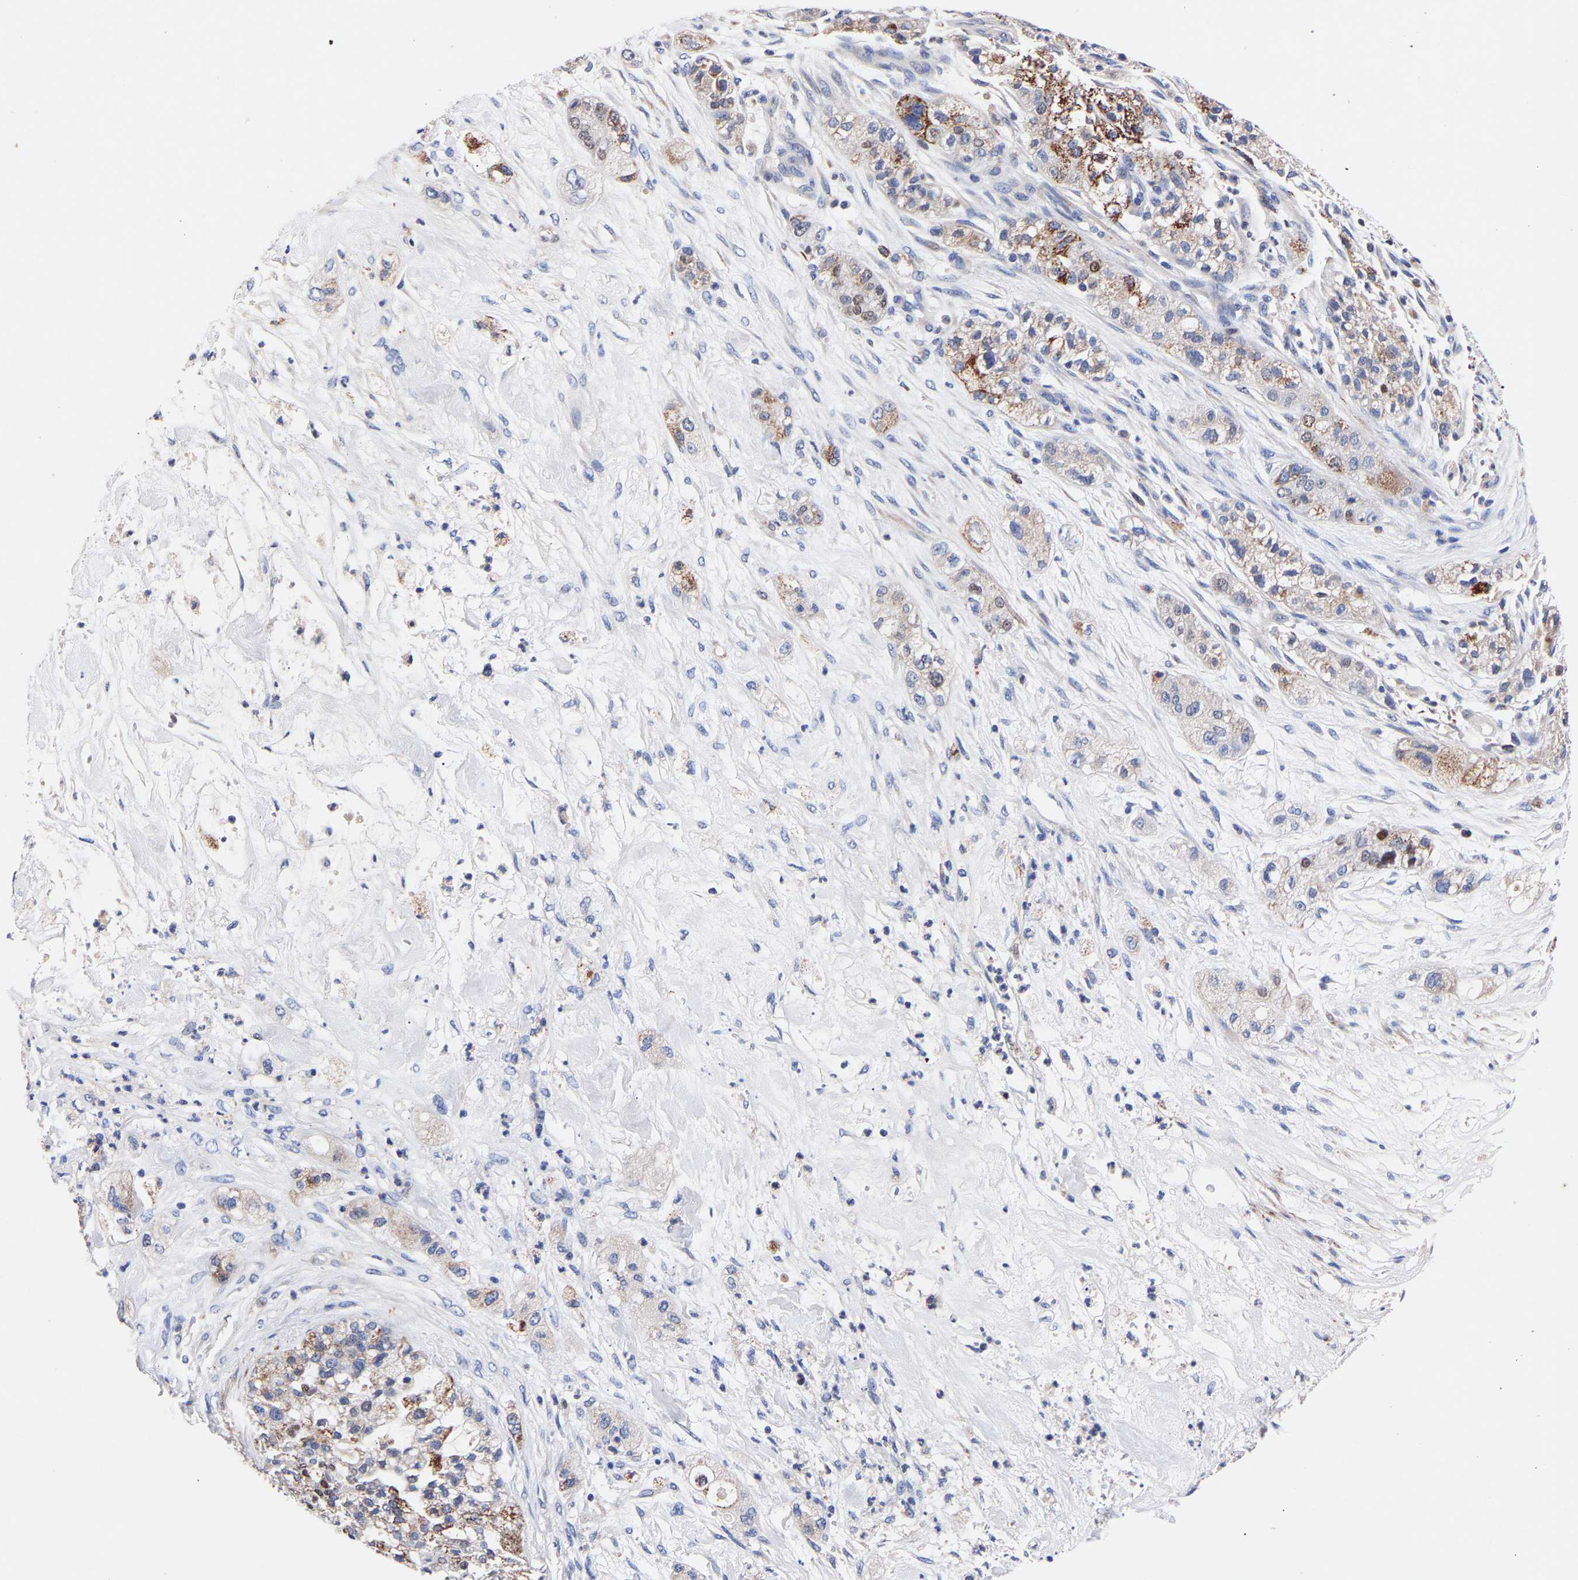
{"staining": {"intensity": "weak", "quantity": "25%-75%", "location": "cytoplasmic/membranous,nuclear"}, "tissue": "pancreatic cancer", "cell_type": "Tumor cells", "image_type": "cancer", "snomed": [{"axis": "morphology", "description": "Adenocarcinoma, NOS"}, {"axis": "topography", "description": "Pancreas"}], "caption": "Pancreatic adenocarcinoma stained for a protein (brown) demonstrates weak cytoplasmic/membranous and nuclear positive expression in about 25%-75% of tumor cells.", "gene": "SEM1", "patient": {"sex": "female", "age": 78}}